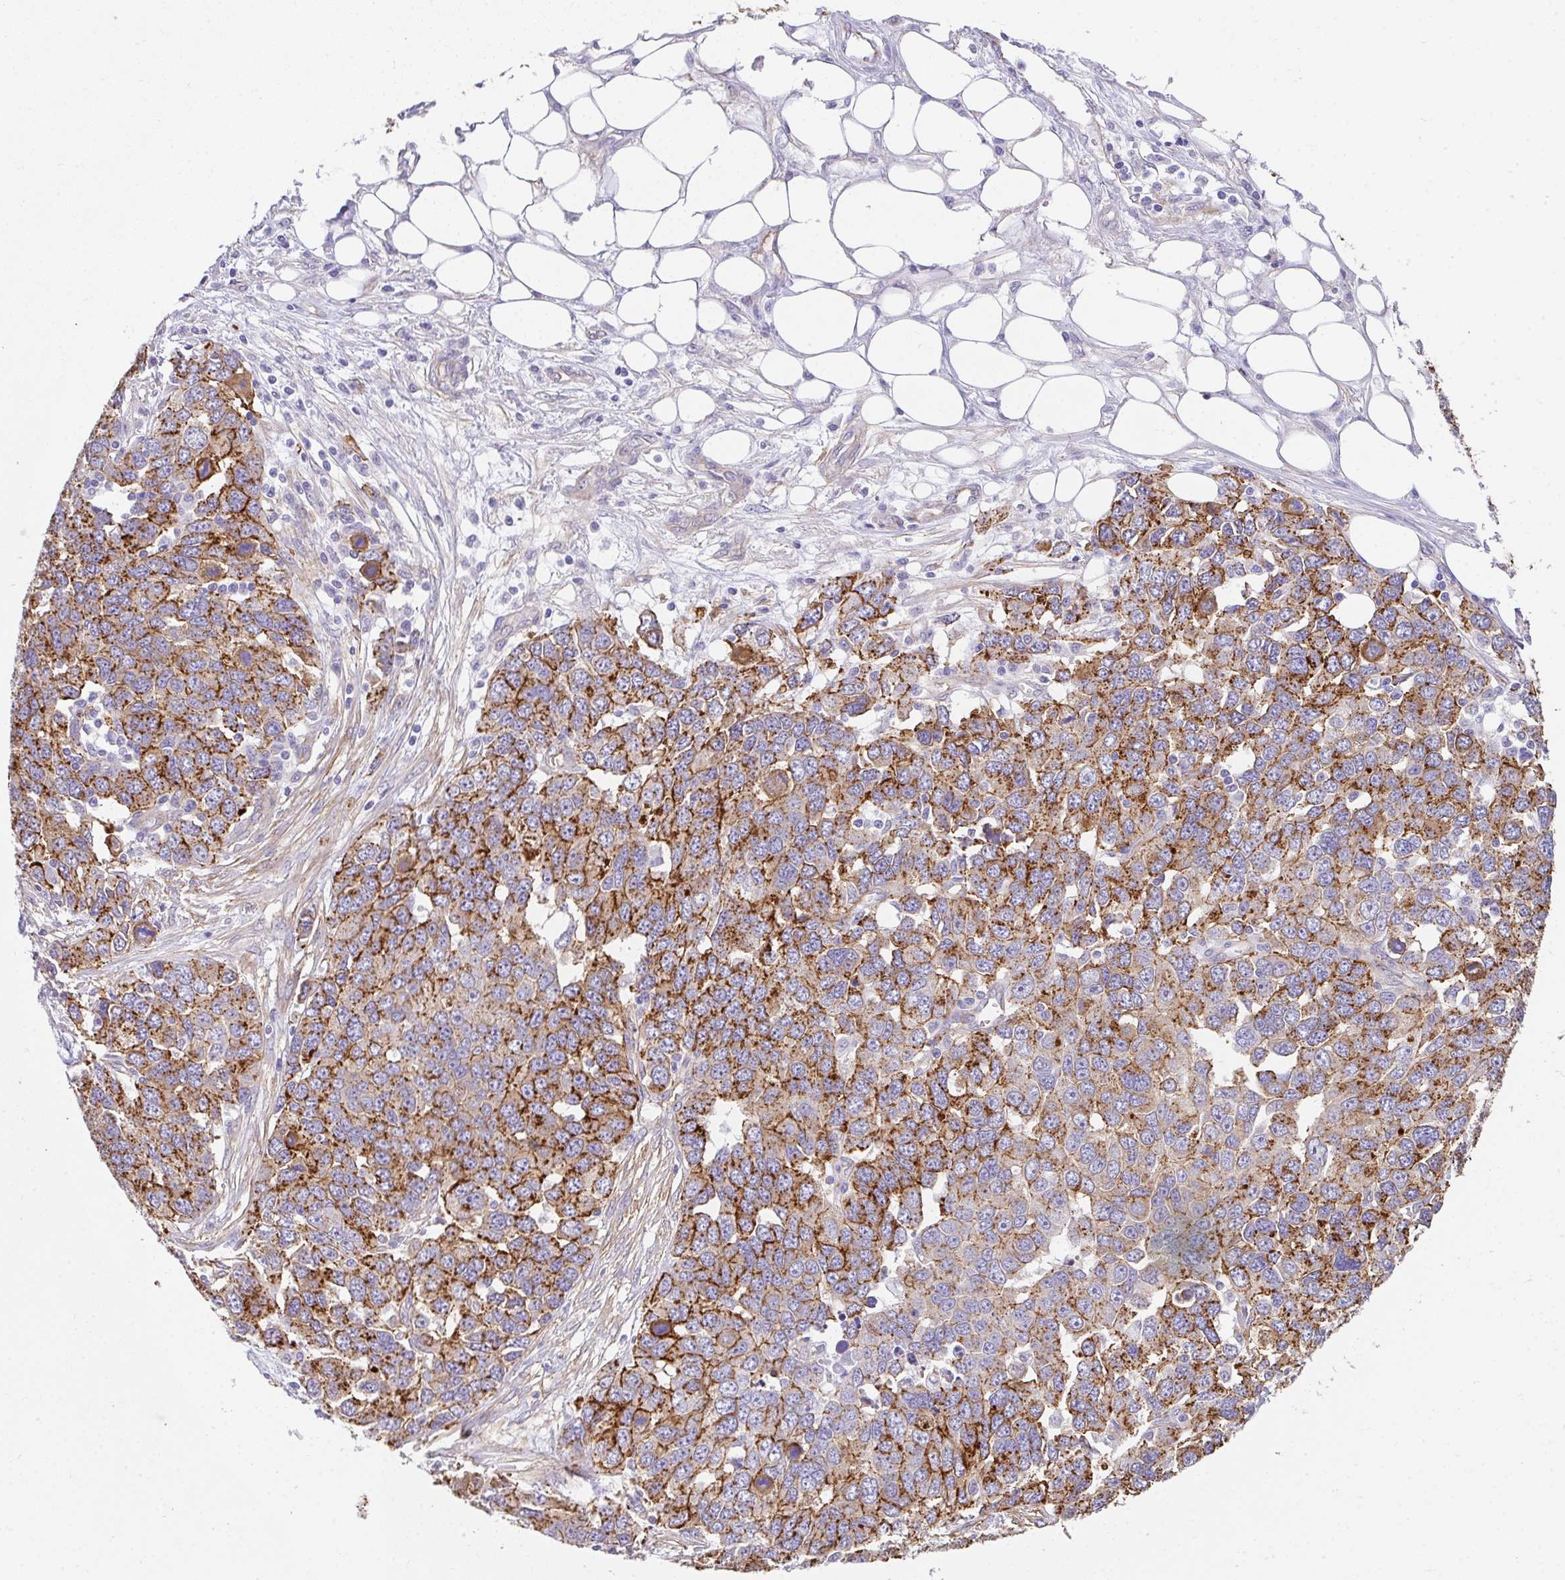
{"staining": {"intensity": "strong", "quantity": "25%-75%", "location": "cytoplasmic/membranous"}, "tissue": "ovarian cancer", "cell_type": "Tumor cells", "image_type": "cancer", "snomed": [{"axis": "morphology", "description": "Cystadenocarcinoma, serous, NOS"}, {"axis": "topography", "description": "Ovary"}], "caption": "This photomicrograph exhibits immunohistochemistry staining of human ovarian serous cystadenocarcinoma, with high strong cytoplasmic/membranous expression in about 25%-75% of tumor cells.", "gene": "DBN1", "patient": {"sex": "female", "age": 76}}